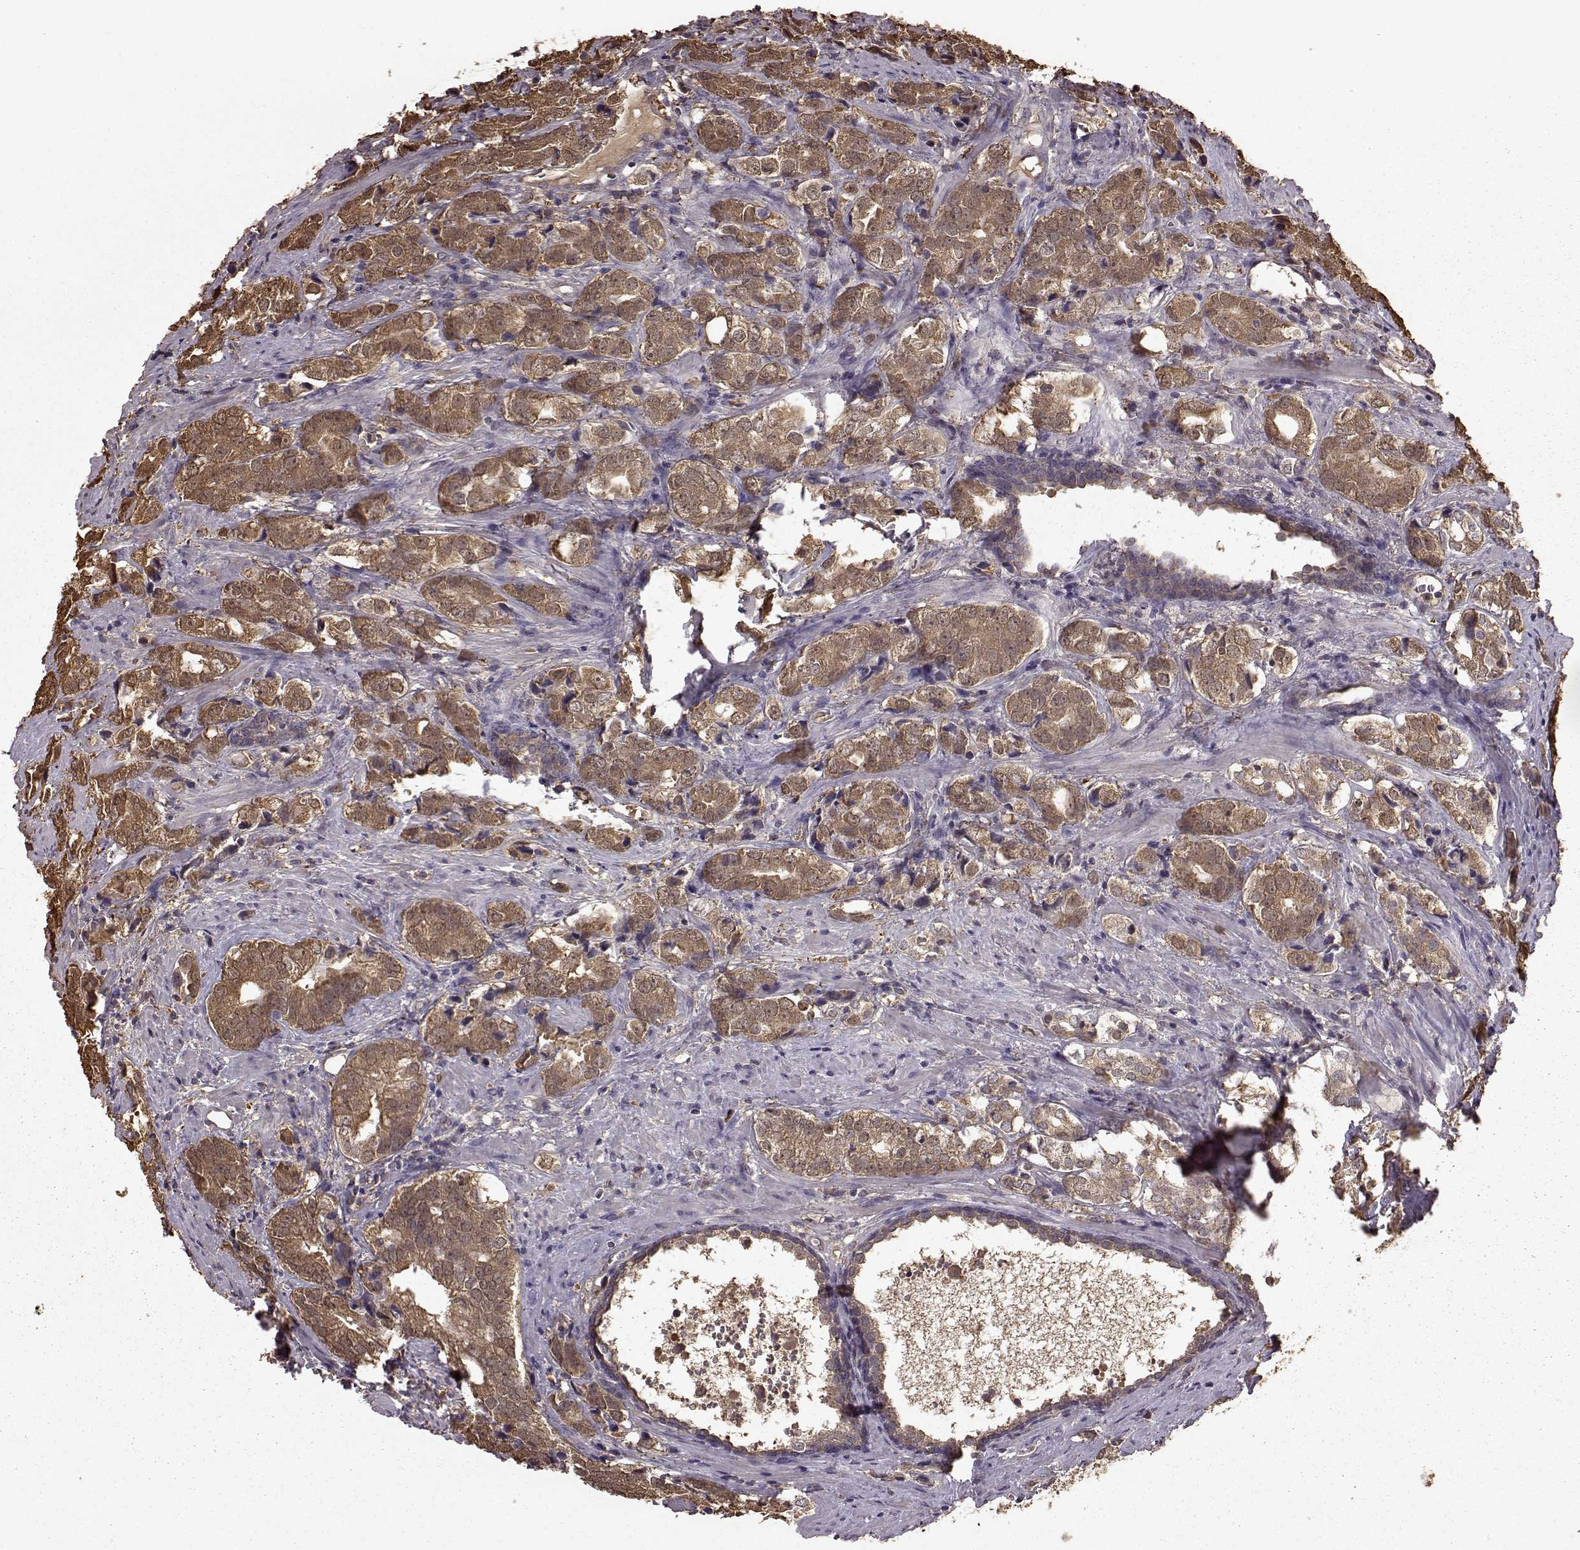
{"staining": {"intensity": "strong", "quantity": "25%-75%", "location": "cytoplasmic/membranous"}, "tissue": "prostate cancer", "cell_type": "Tumor cells", "image_type": "cancer", "snomed": [{"axis": "morphology", "description": "Adenocarcinoma, NOS"}, {"axis": "topography", "description": "Prostate and seminal vesicle, NOS"}], "caption": "High-magnification brightfield microscopy of prostate cancer stained with DAB (3,3'-diaminobenzidine) (brown) and counterstained with hematoxylin (blue). tumor cells exhibit strong cytoplasmic/membranous positivity is appreciated in approximately25%-75% of cells.", "gene": "NME1-NME2", "patient": {"sex": "male", "age": 63}}